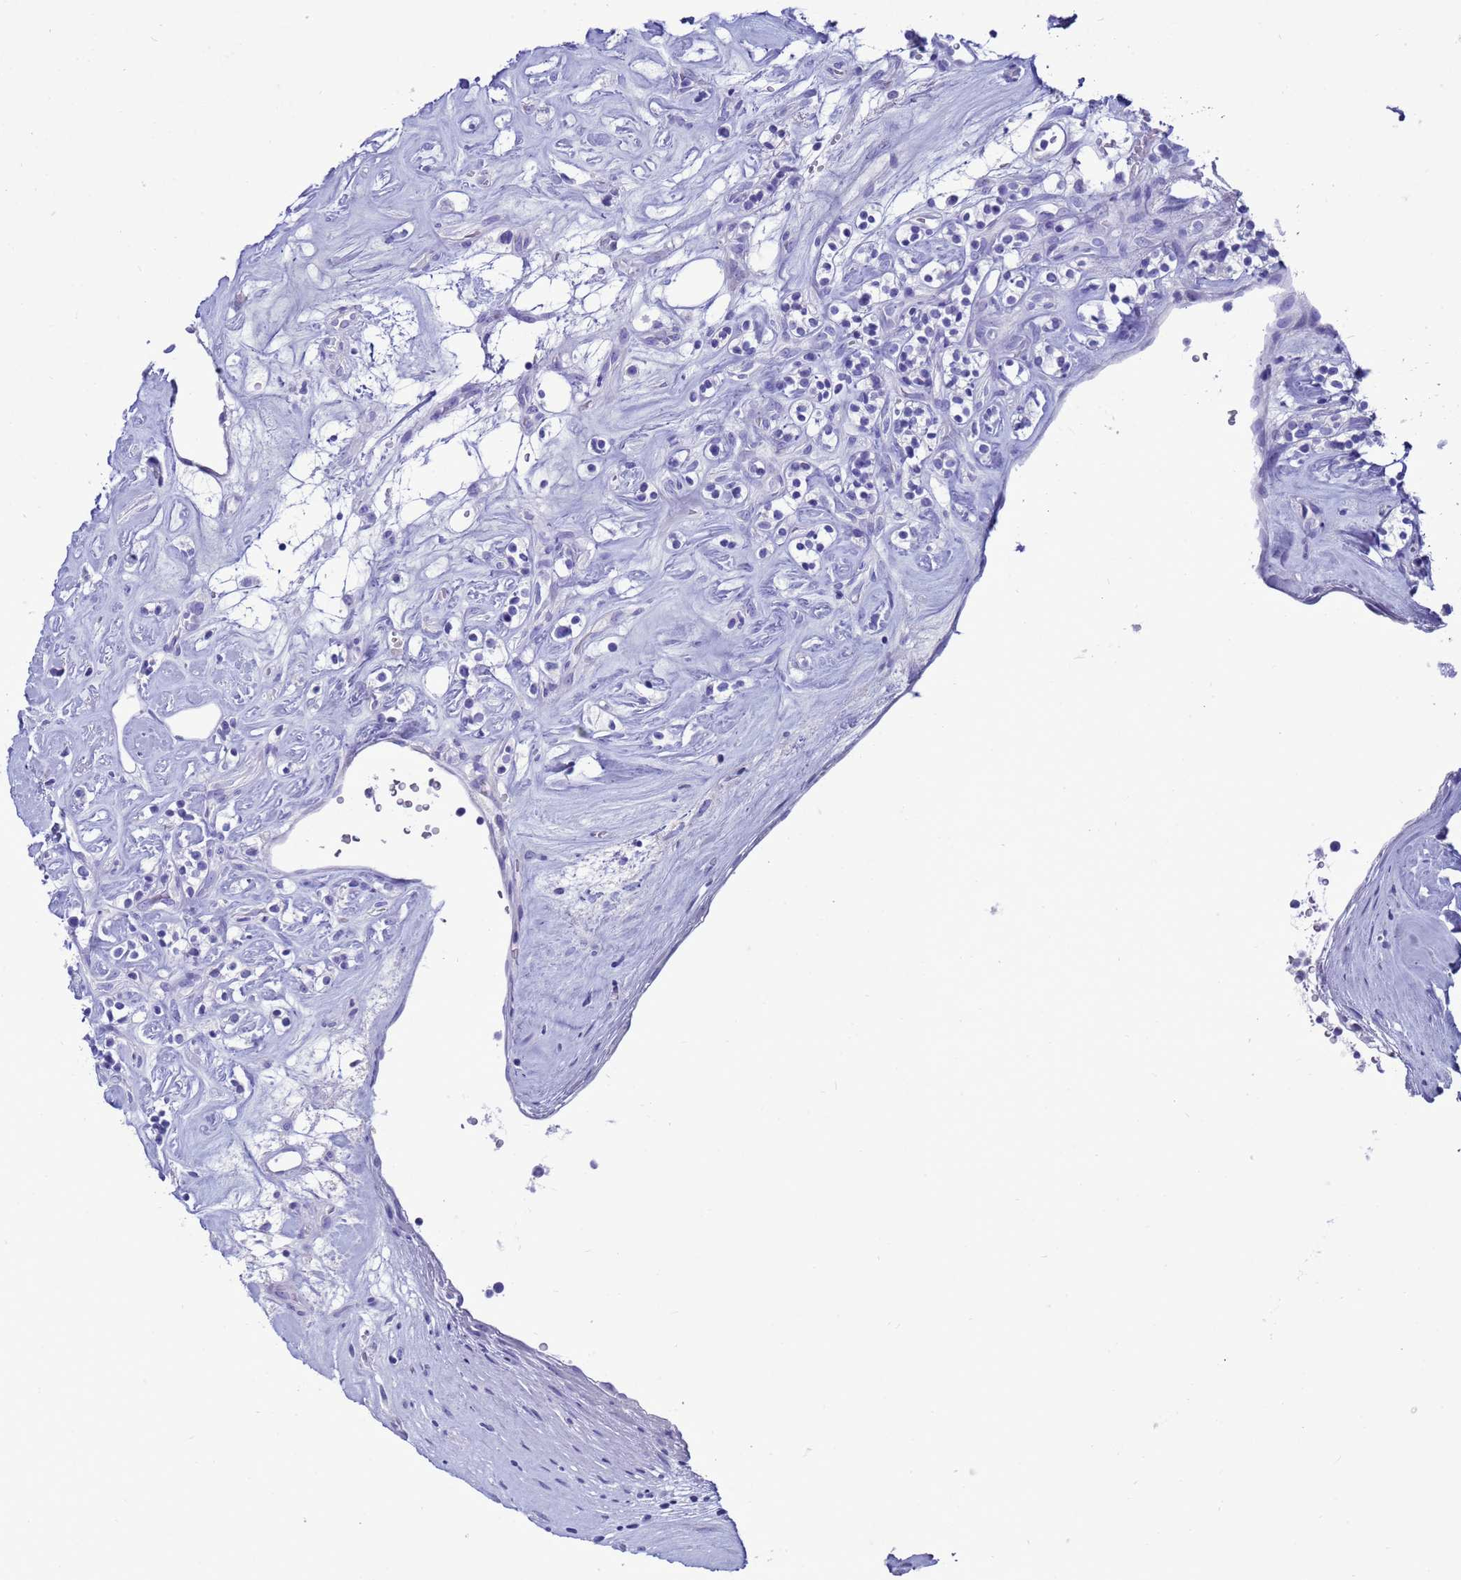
{"staining": {"intensity": "negative", "quantity": "none", "location": "none"}, "tissue": "renal cancer", "cell_type": "Tumor cells", "image_type": "cancer", "snomed": [{"axis": "morphology", "description": "Adenocarcinoma, NOS"}, {"axis": "topography", "description": "Kidney"}], "caption": "Human adenocarcinoma (renal) stained for a protein using IHC demonstrates no expression in tumor cells.", "gene": "SYCN", "patient": {"sex": "male", "age": 77}}